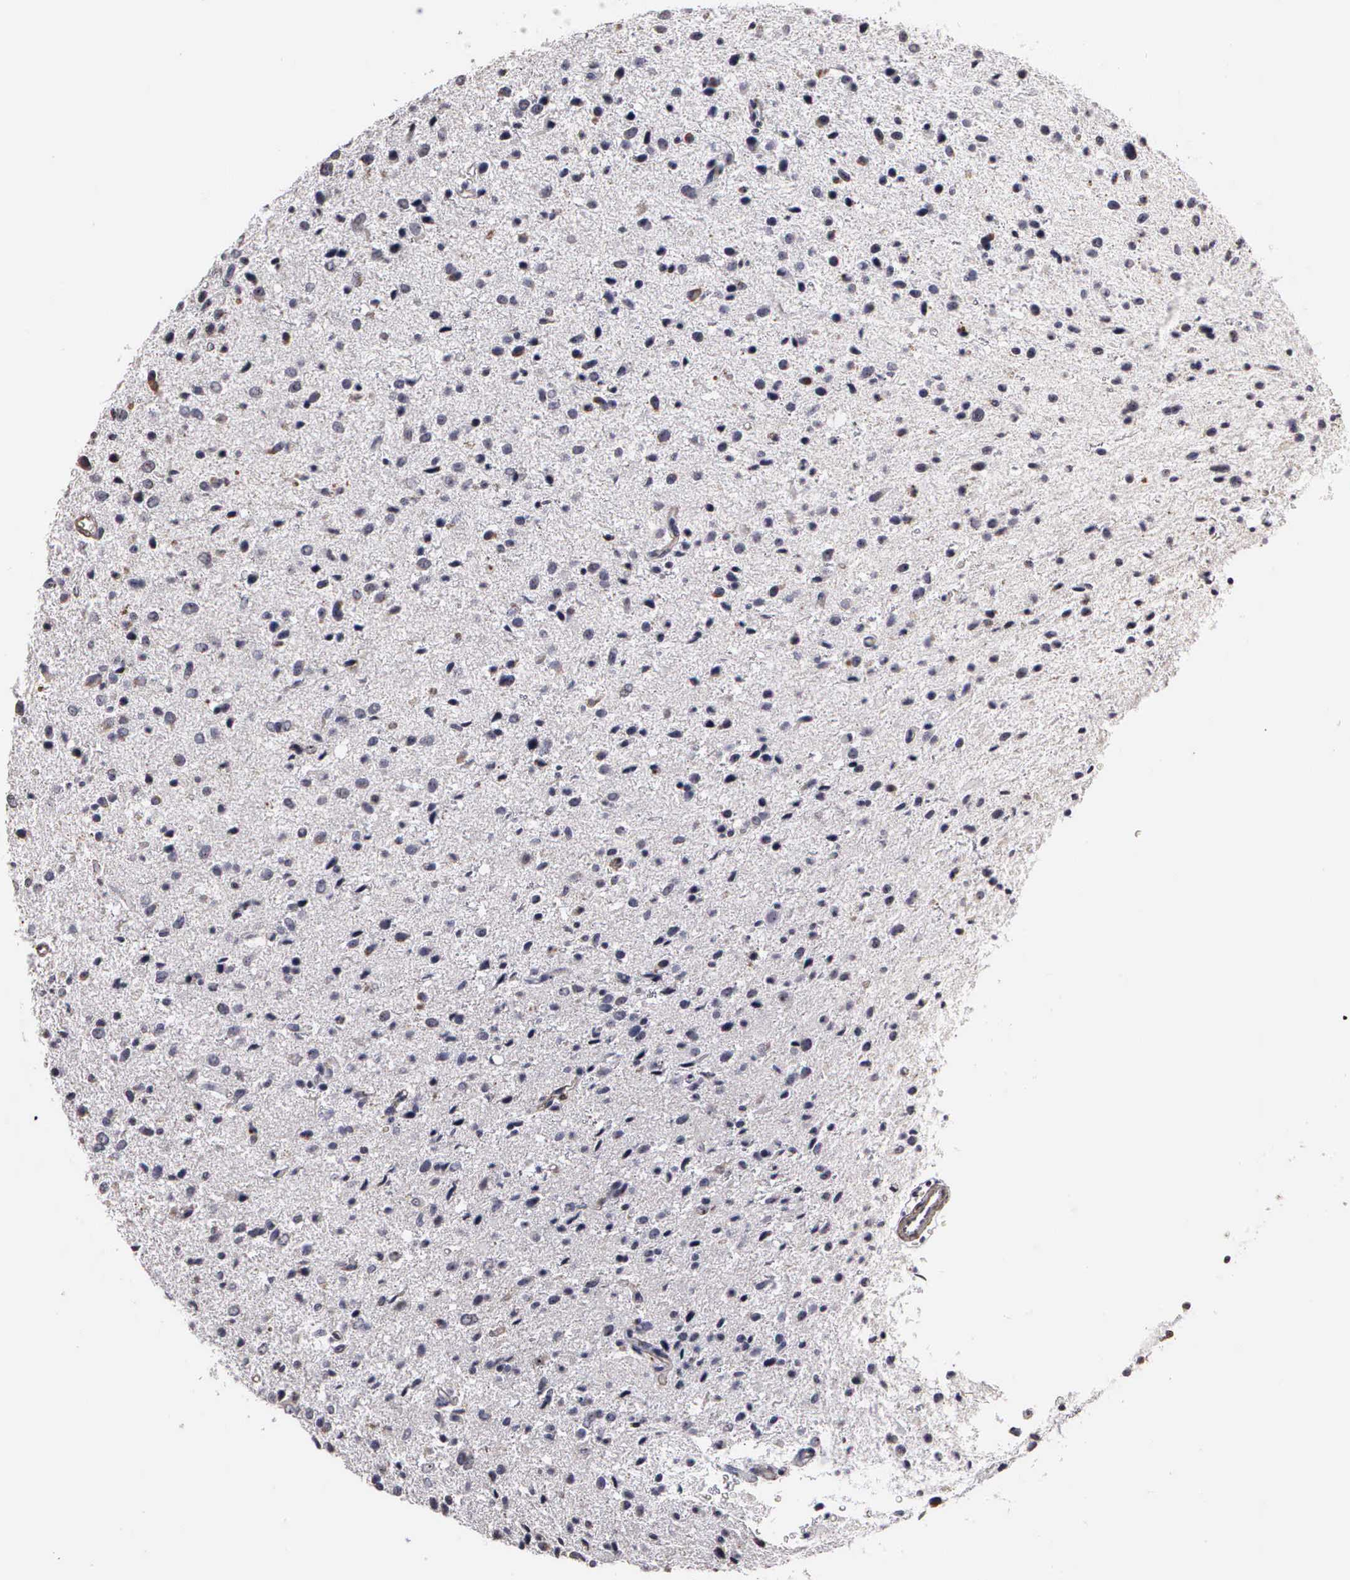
{"staining": {"intensity": "weak", "quantity": "<25%", "location": "cytoplasmic/membranous"}, "tissue": "glioma", "cell_type": "Tumor cells", "image_type": "cancer", "snomed": [{"axis": "morphology", "description": "Glioma, malignant, Low grade"}, {"axis": "topography", "description": "Brain"}], "caption": "Human glioma stained for a protein using IHC reveals no staining in tumor cells.", "gene": "NGDN", "patient": {"sex": "female", "age": 46}}